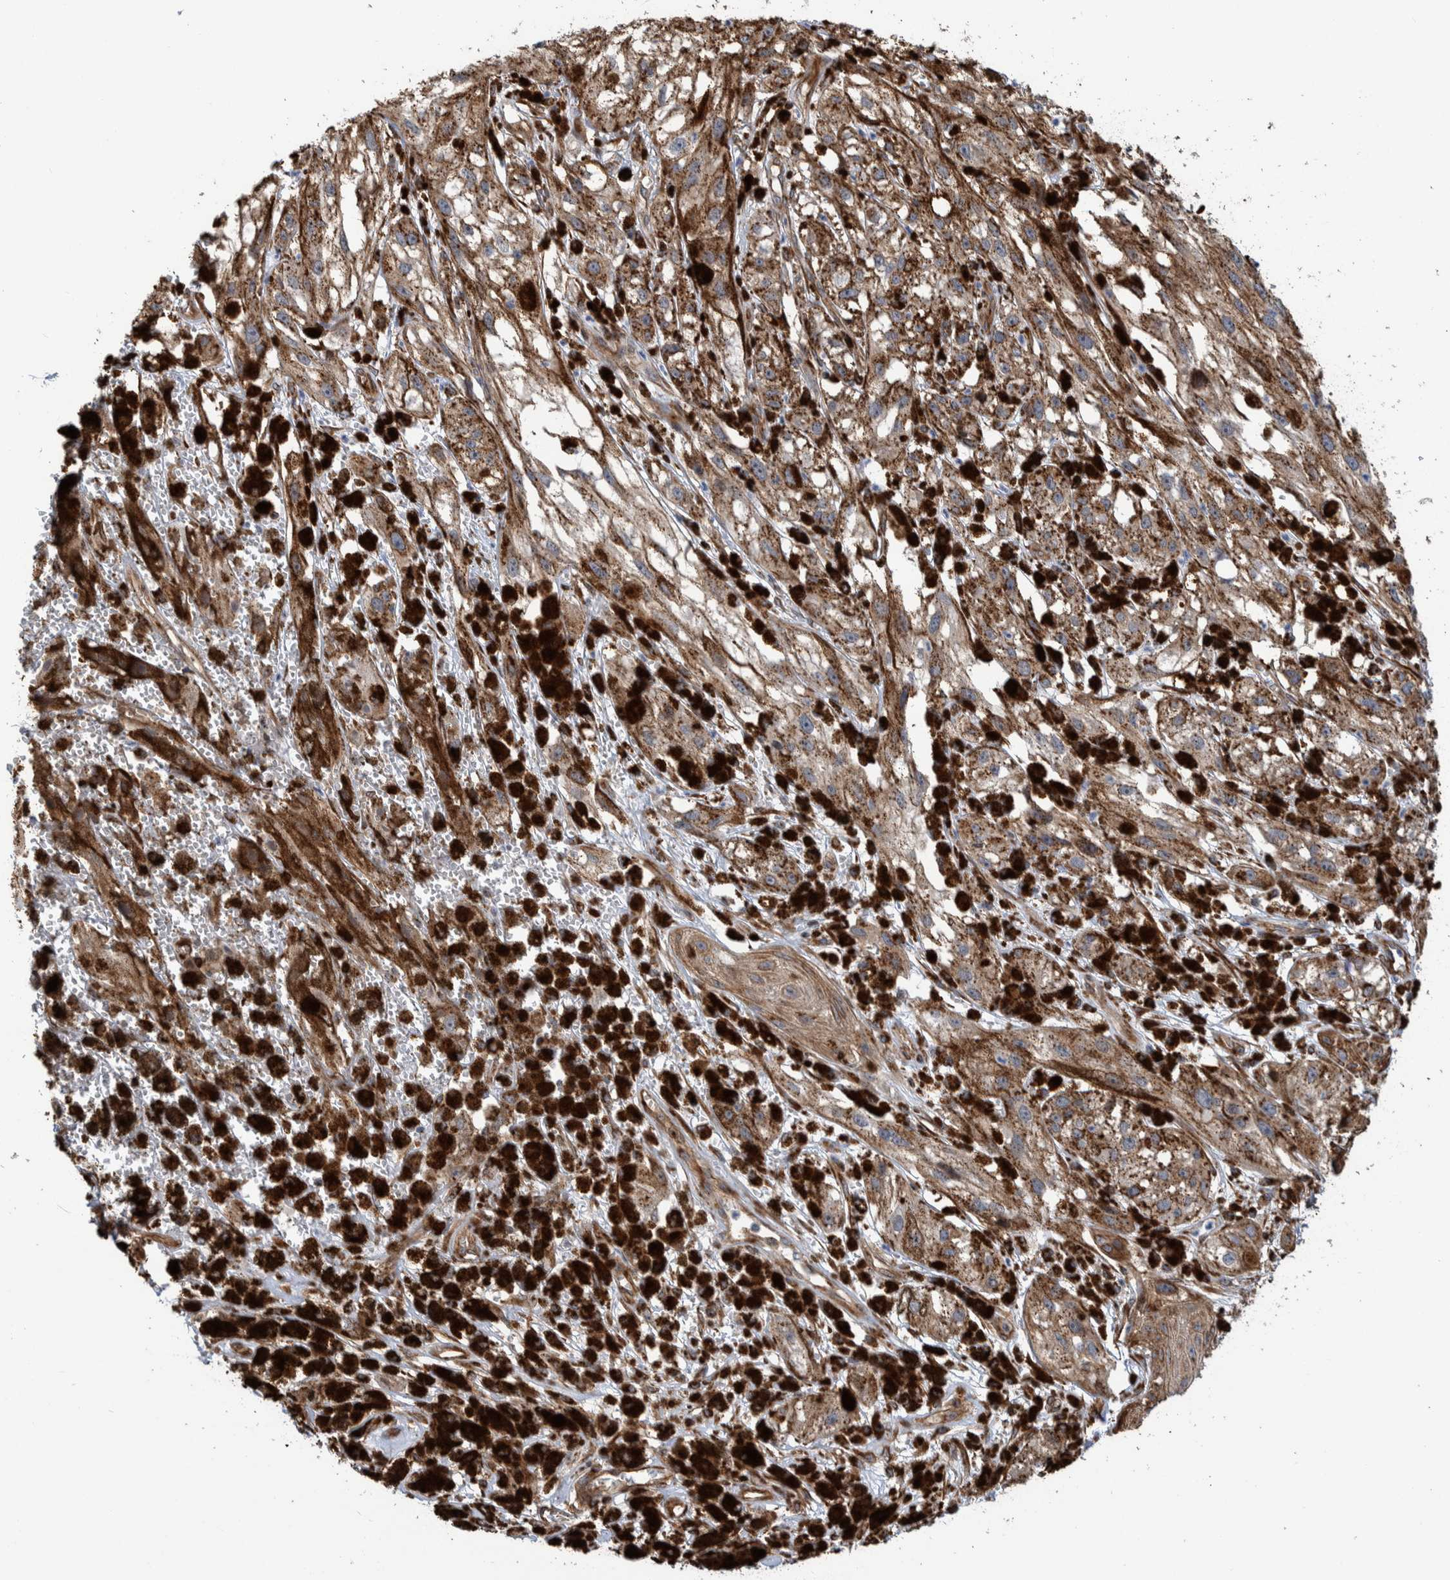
{"staining": {"intensity": "moderate", "quantity": ">75%", "location": "cytoplasmic/membranous"}, "tissue": "melanoma", "cell_type": "Tumor cells", "image_type": "cancer", "snomed": [{"axis": "morphology", "description": "Malignant melanoma, NOS"}, {"axis": "topography", "description": "Skin"}], "caption": "Melanoma stained for a protein (brown) displays moderate cytoplasmic/membranous positive positivity in about >75% of tumor cells.", "gene": "CCDC57", "patient": {"sex": "male", "age": 88}}